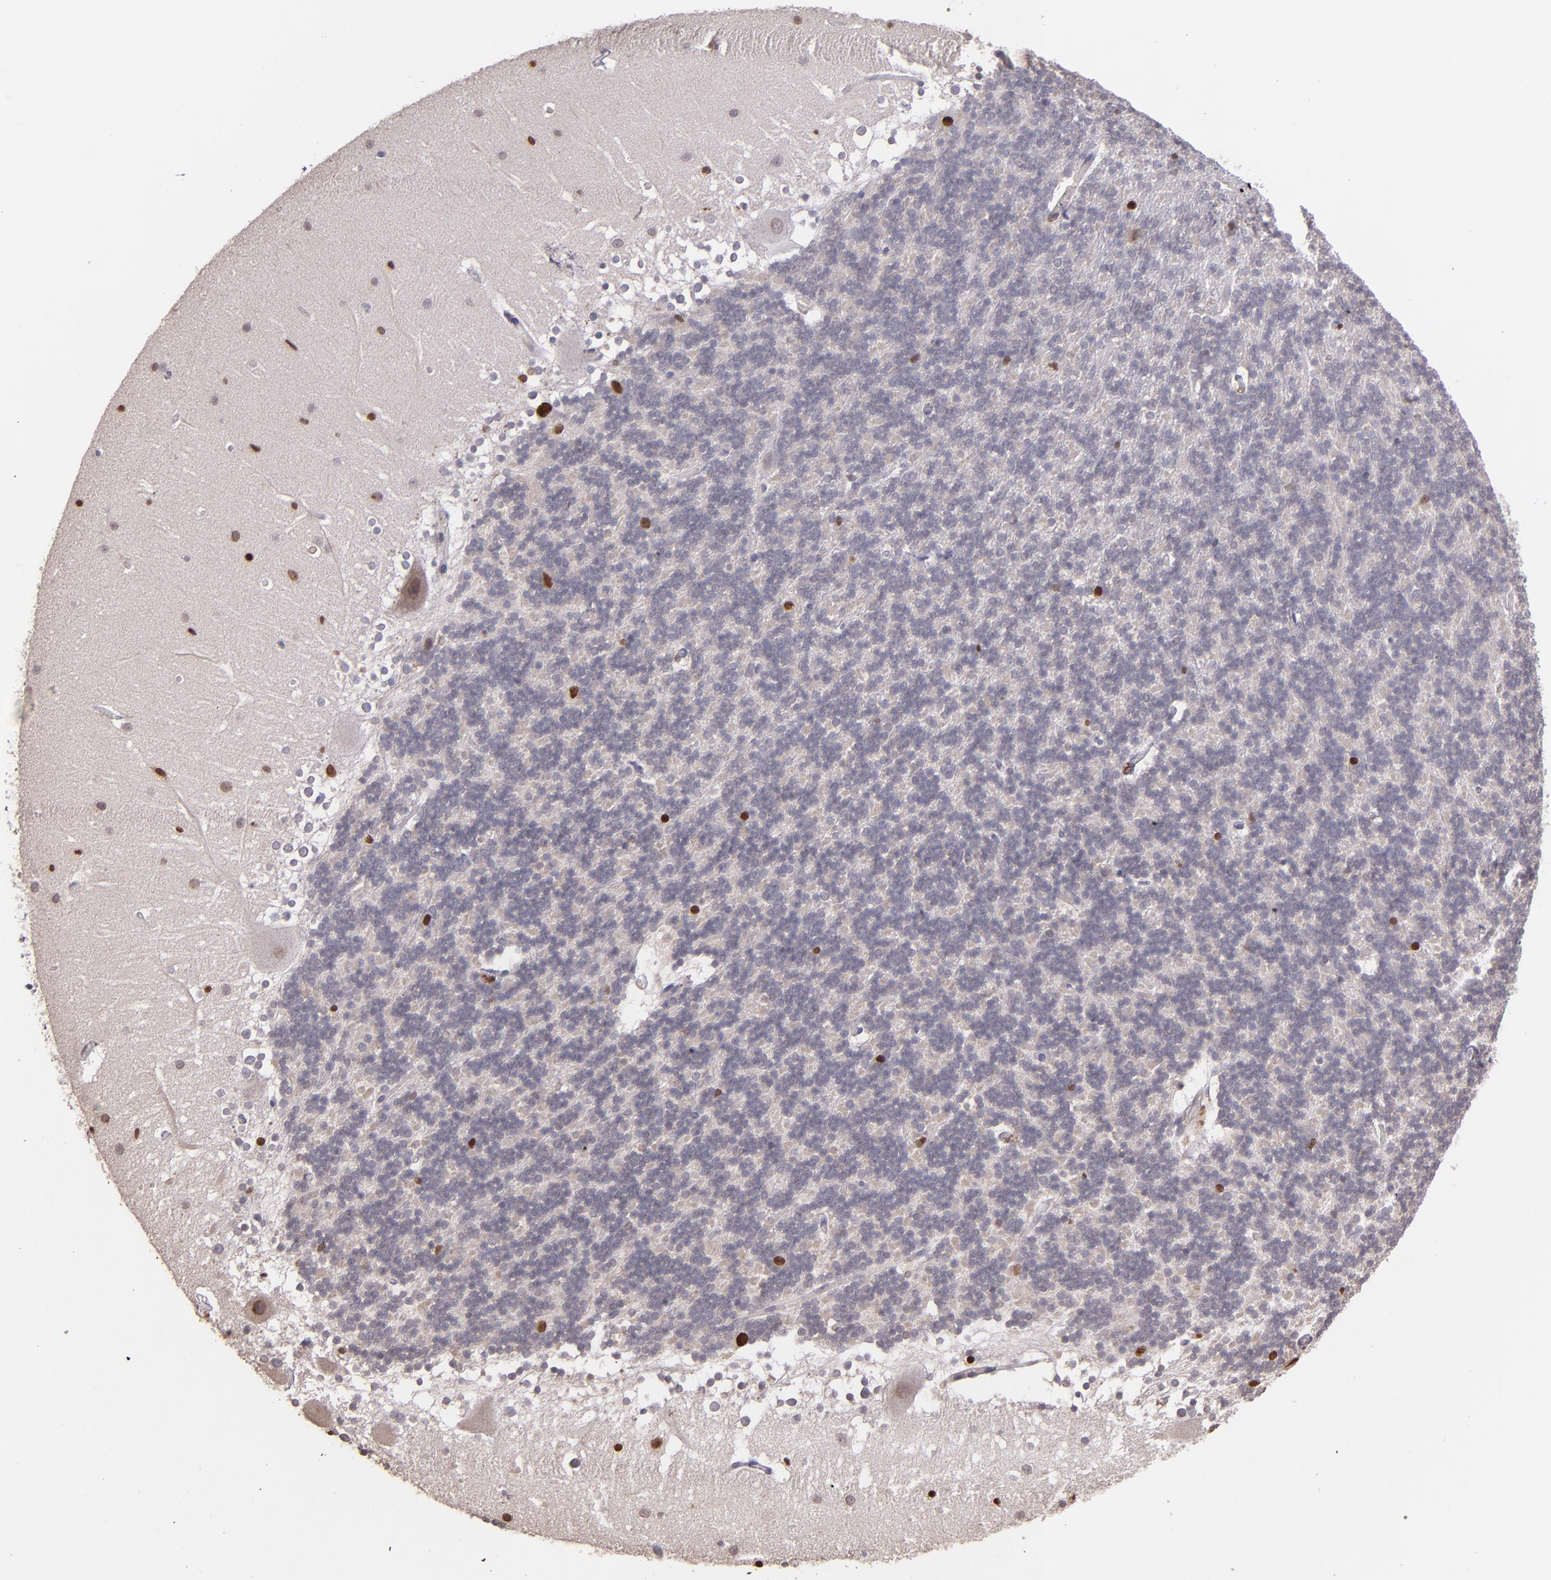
{"staining": {"intensity": "weak", "quantity": "<25%", "location": "cytoplasmic/membranous"}, "tissue": "cerebellum", "cell_type": "Cells in granular layer", "image_type": "normal", "snomed": [{"axis": "morphology", "description": "Normal tissue, NOS"}, {"axis": "topography", "description": "Cerebellum"}], "caption": "A high-resolution photomicrograph shows immunohistochemistry staining of normal cerebellum, which reveals no significant staining in cells in granular layer.", "gene": "NUP62CL", "patient": {"sex": "female", "age": 19}}